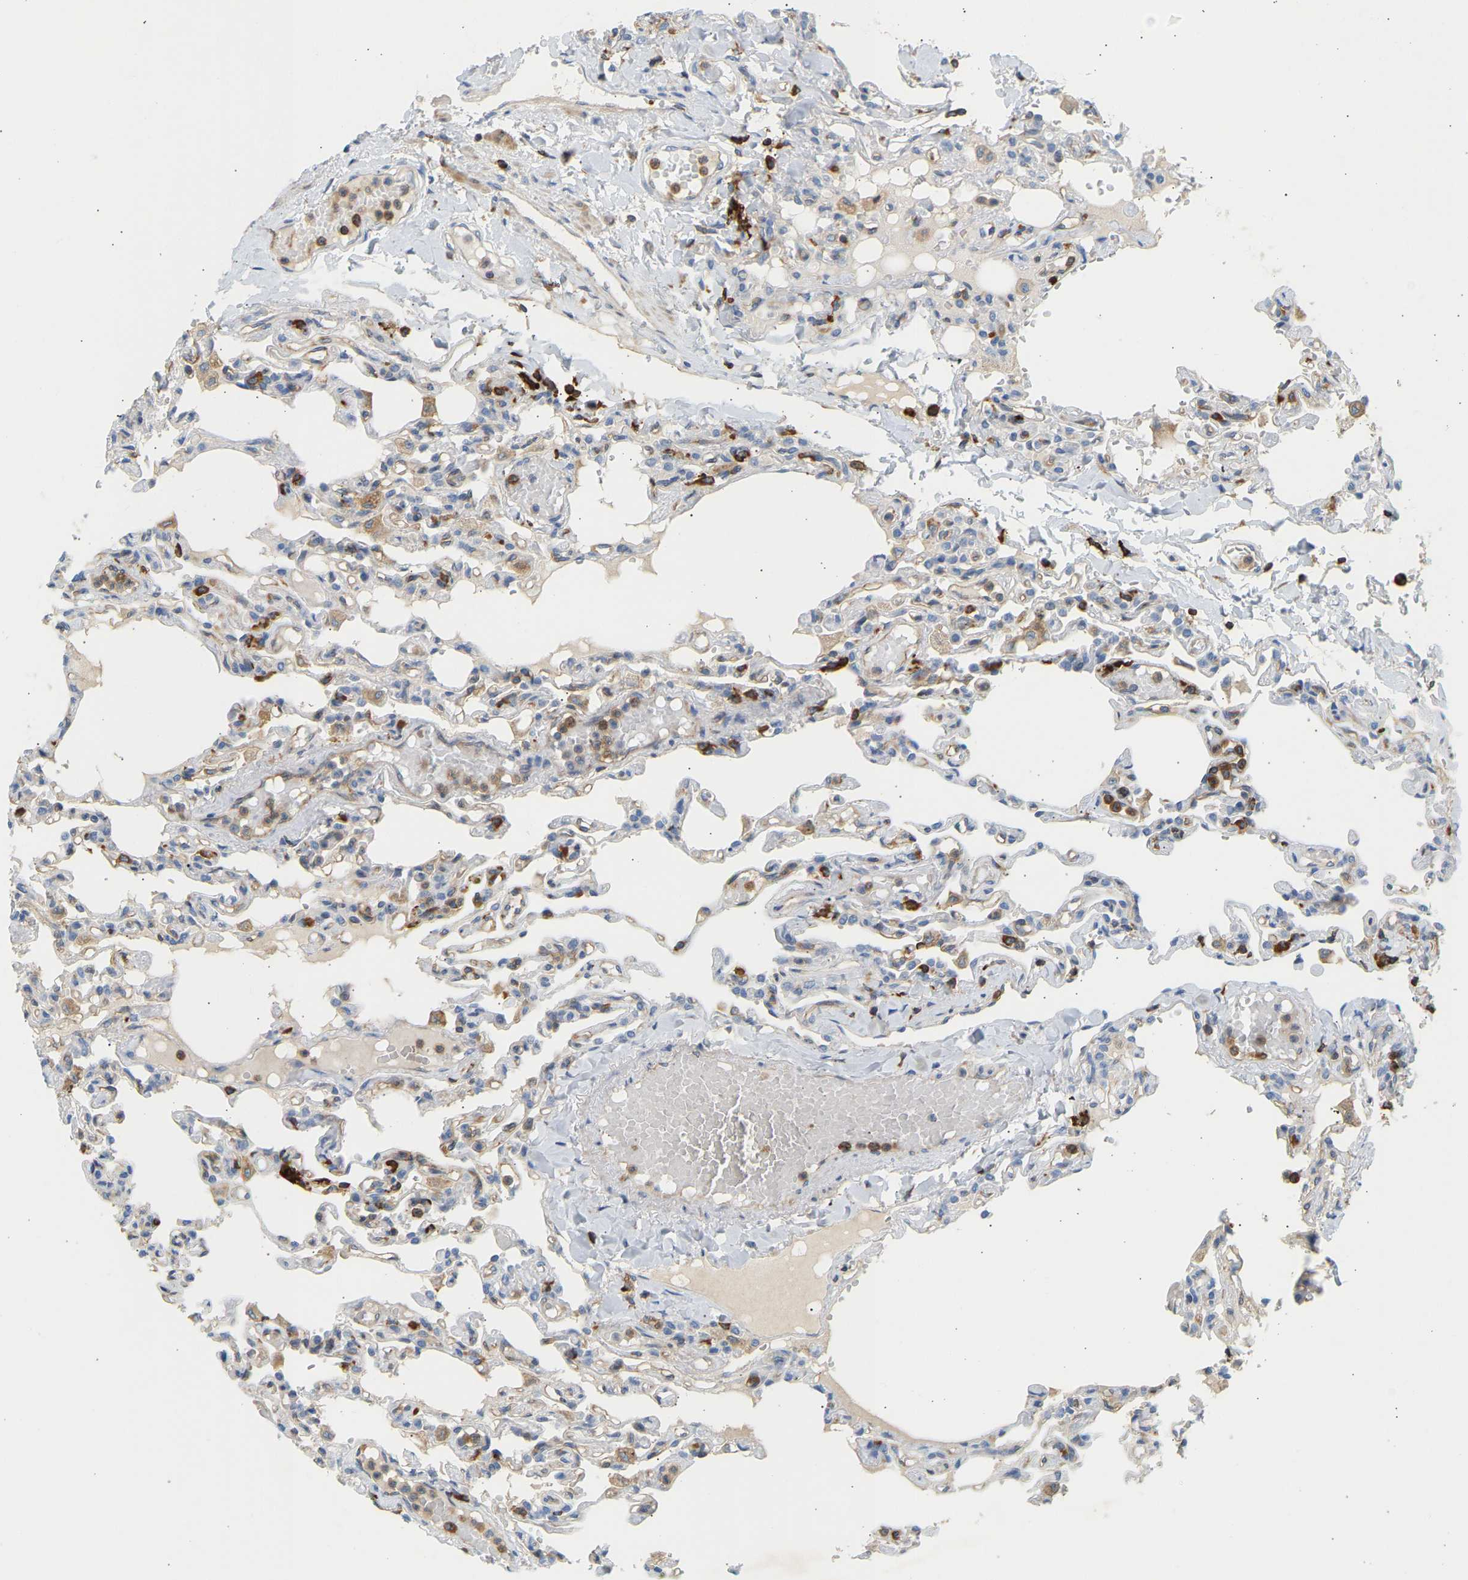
{"staining": {"intensity": "negative", "quantity": "none", "location": "none"}, "tissue": "lung", "cell_type": "Alveolar cells", "image_type": "normal", "snomed": [{"axis": "morphology", "description": "Normal tissue, NOS"}, {"axis": "topography", "description": "Lung"}], "caption": "The micrograph displays no significant positivity in alveolar cells of lung. (DAB immunohistochemistry, high magnification).", "gene": "FNBP1", "patient": {"sex": "male", "age": 21}}